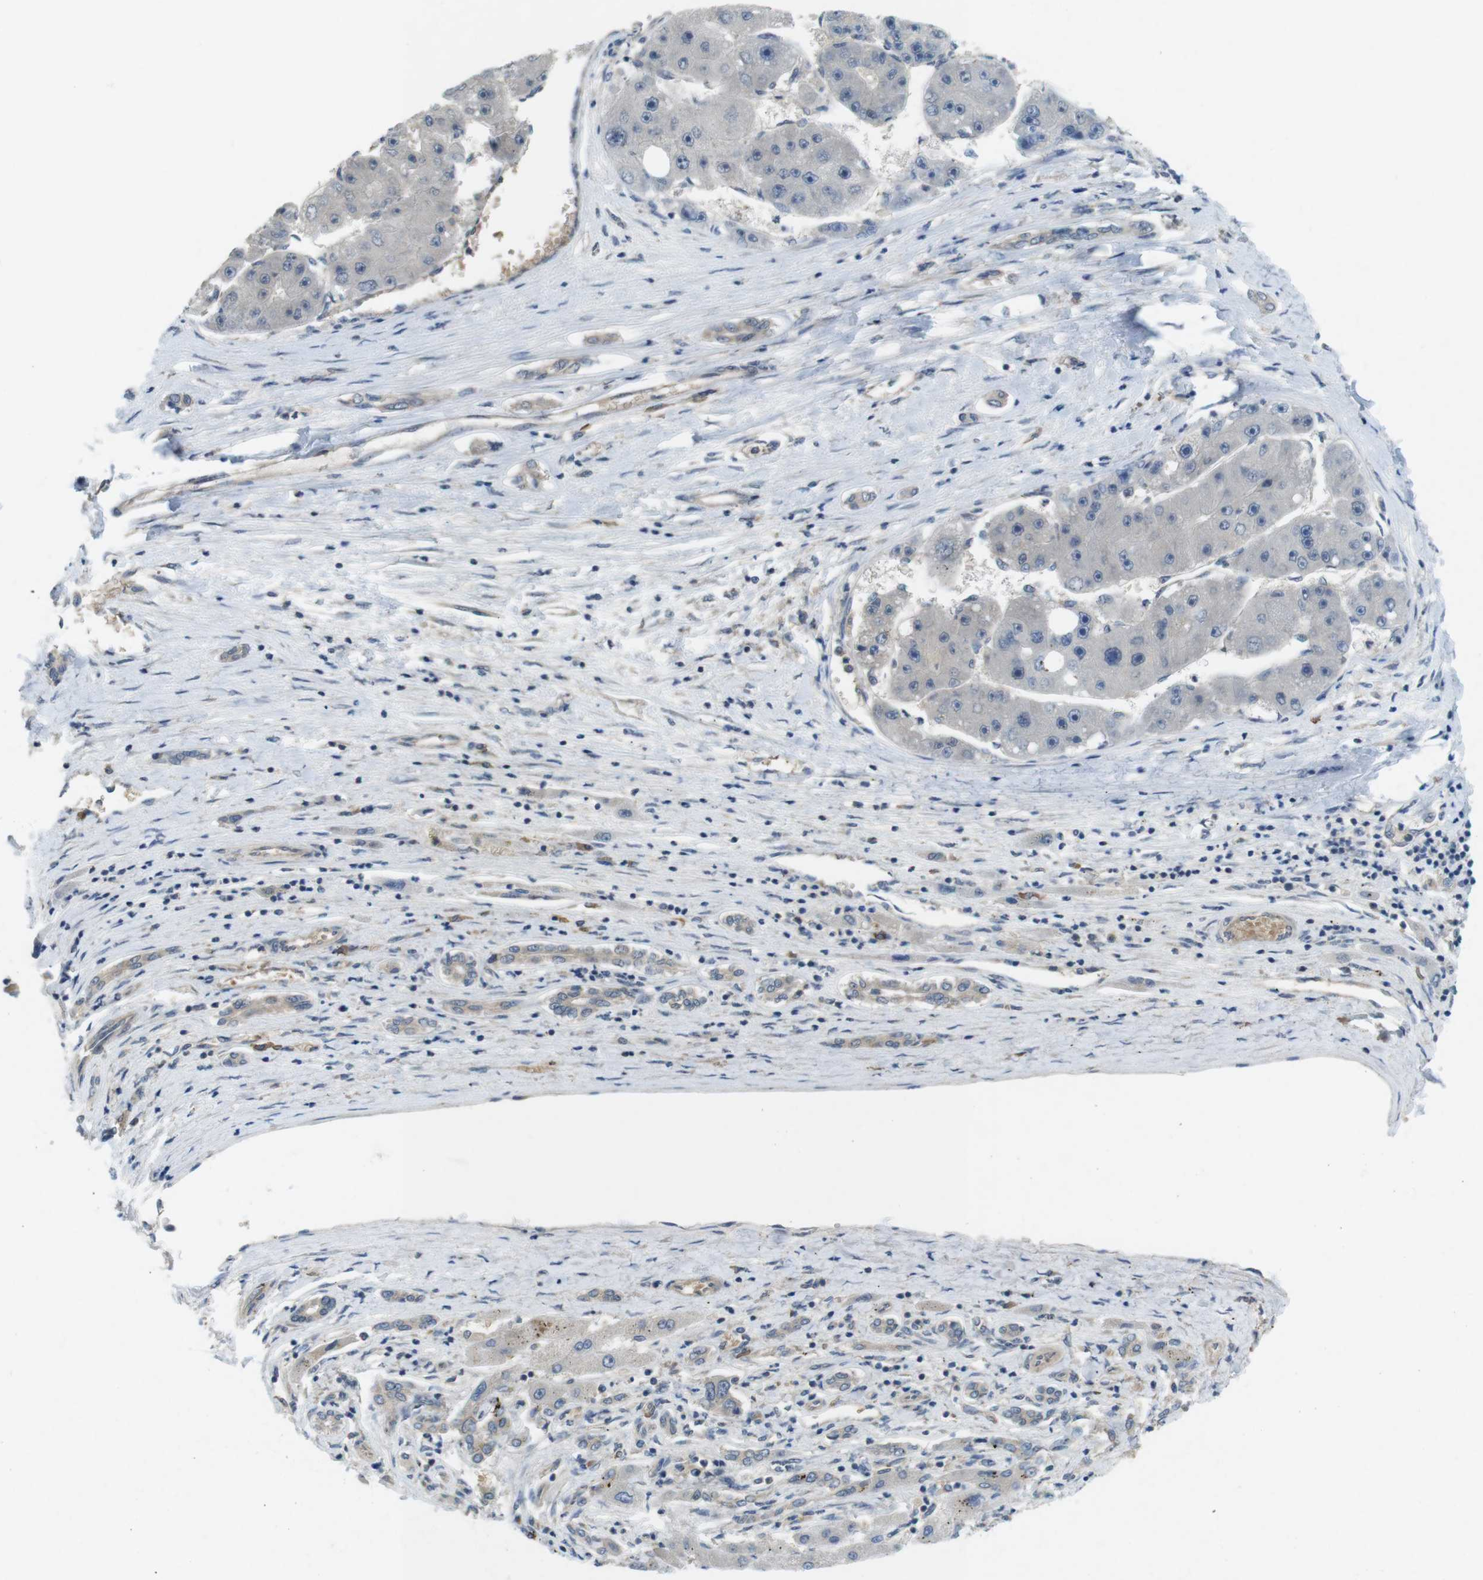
{"staining": {"intensity": "negative", "quantity": "none", "location": "none"}, "tissue": "liver cancer", "cell_type": "Tumor cells", "image_type": "cancer", "snomed": [{"axis": "morphology", "description": "Carcinoma, Hepatocellular, NOS"}, {"axis": "topography", "description": "Liver"}], "caption": "DAB immunohistochemical staining of human liver hepatocellular carcinoma exhibits no significant staining in tumor cells. Brightfield microscopy of IHC stained with DAB (3,3'-diaminobenzidine) (brown) and hematoxylin (blue), captured at high magnification.", "gene": "SUGT1", "patient": {"sex": "female", "age": 61}}